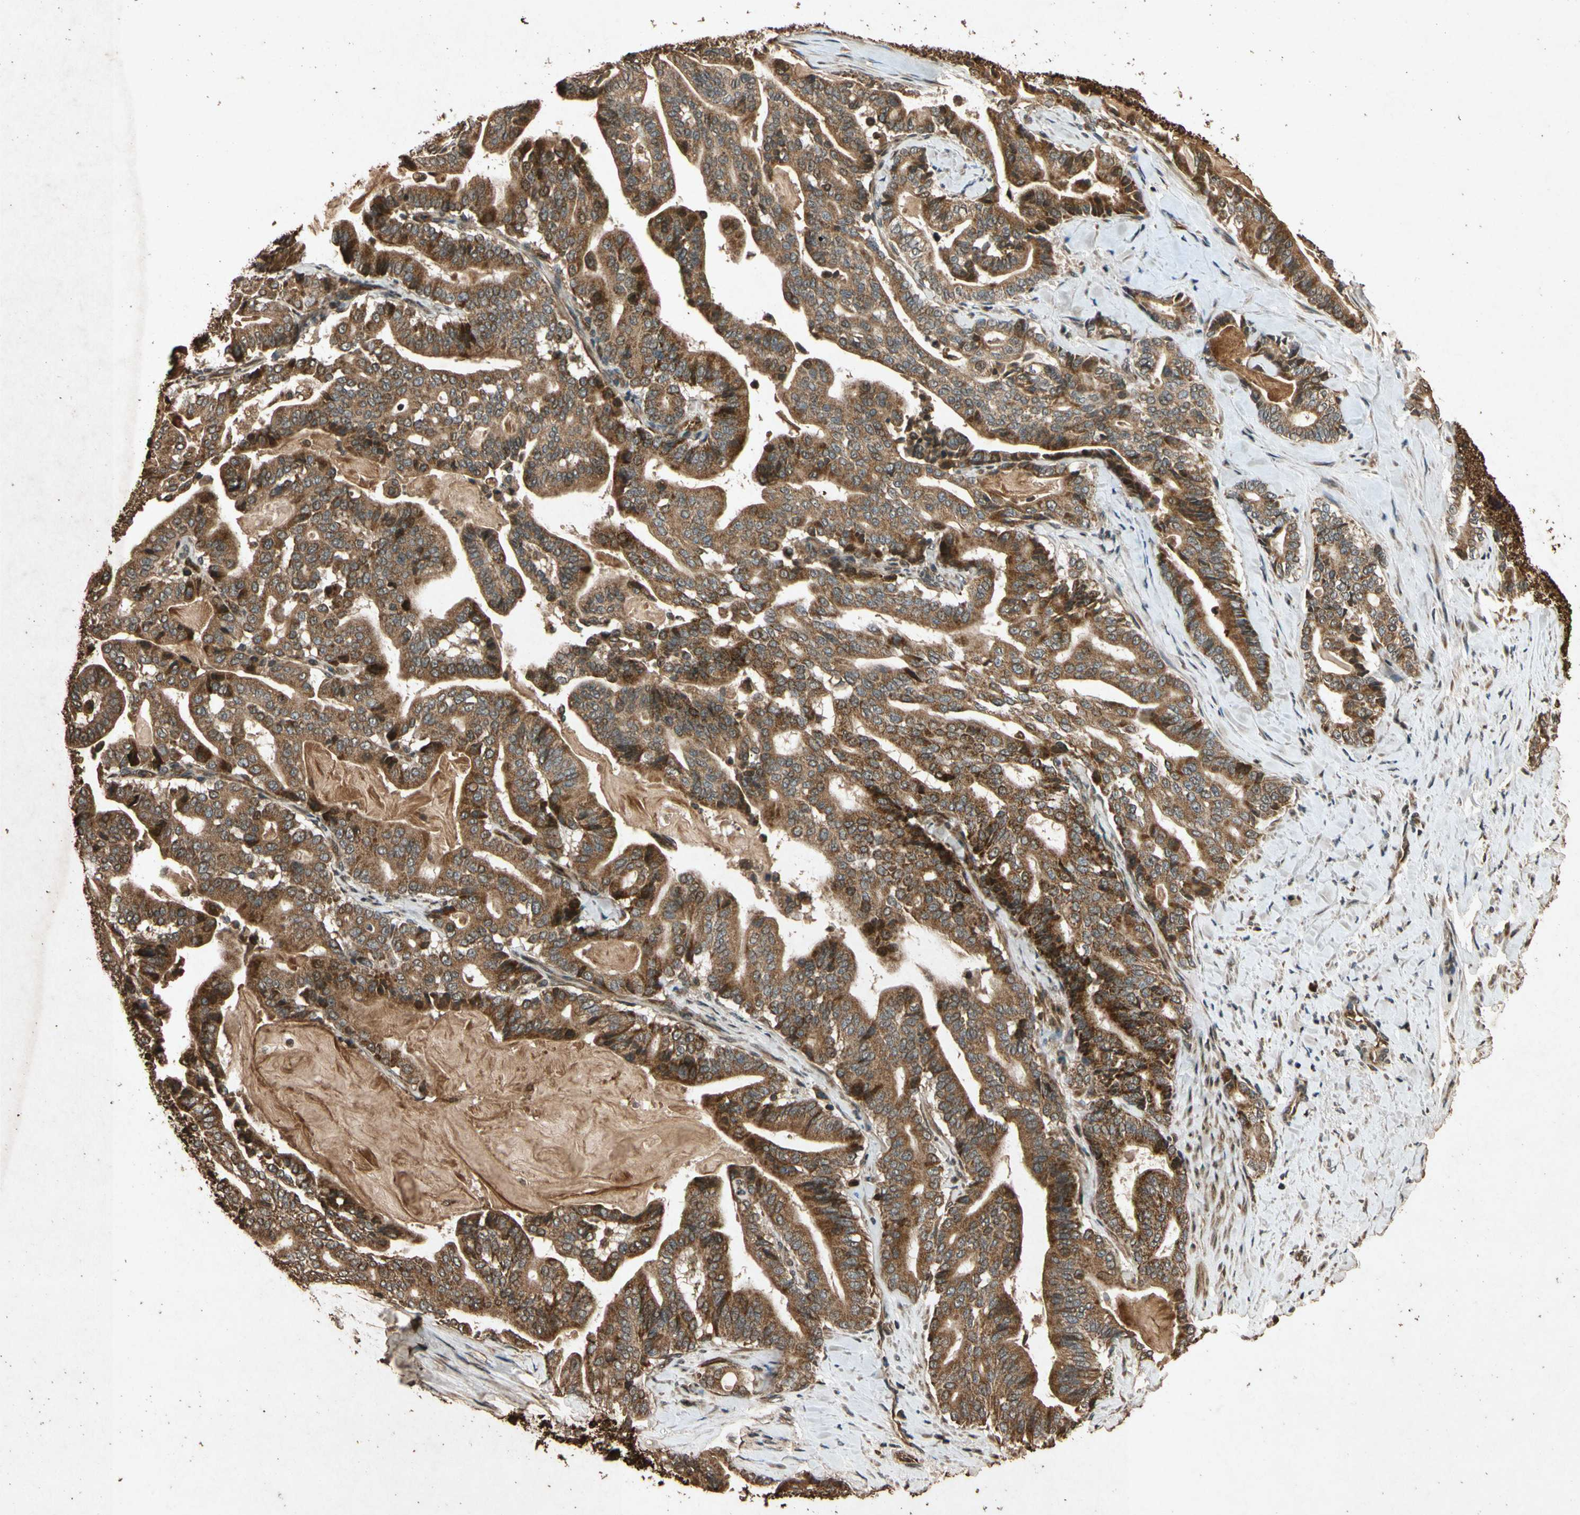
{"staining": {"intensity": "strong", "quantity": ">75%", "location": "cytoplasmic/membranous"}, "tissue": "pancreatic cancer", "cell_type": "Tumor cells", "image_type": "cancer", "snomed": [{"axis": "morphology", "description": "Adenocarcinoma, NOS"}, {"axis": "topography", "description": "Pancreas"}], "caption": "Immunohistochemical staining of human pancreatic cancer (adenocarcinoma) displays strong cytoplasmic/membranous protein expression in about >75% of tumor cells. Immunohistochemistry stains the protein in brown and the nuclei are stained blue.", "gene": "TXN2", "patient": {"sex": "male", "age": 63}}